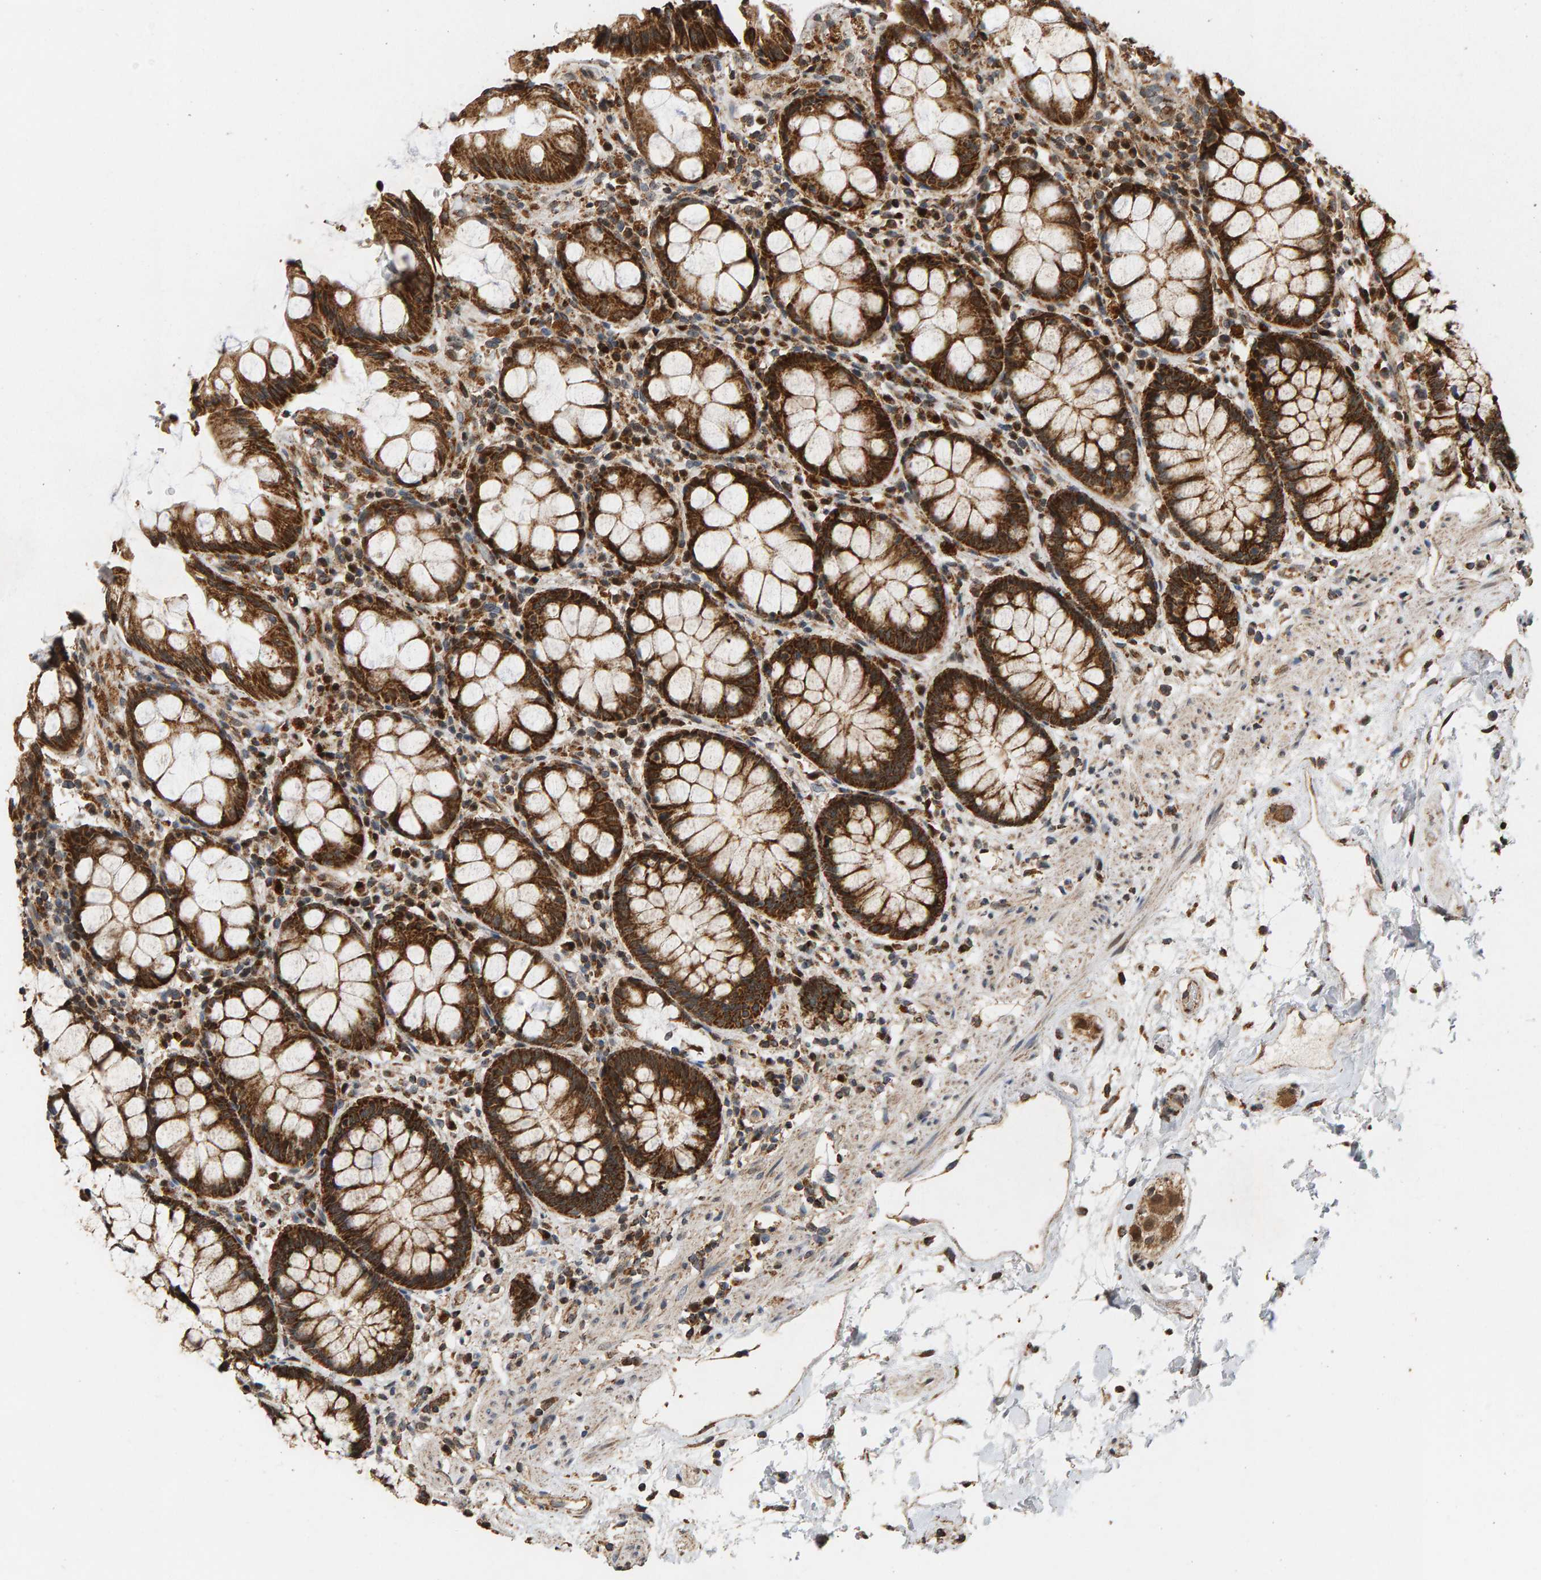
{"staining": {"intensity": "strong", "quantity": ">75%", "location": "cytoplasmic/membranous,nuclear"}, "tissue": "rectum", "cell_type": "Glandular cells", "image_type": "normal", "snomed": [{"axis": "morphology", "description": "Normal tissue, NOS"}, {"axis": "topography", "description": "Rectum"}], "caption": "The micrograph shows a brown stain indicating the presence of a protein in the cytoplasmic/membranous,nuclear of glandular cells in rectum. (IHC, brightfield microscopy, high magnification).", "gene": "GSTK1", "patient": {"sex": "male", "age": 64}}